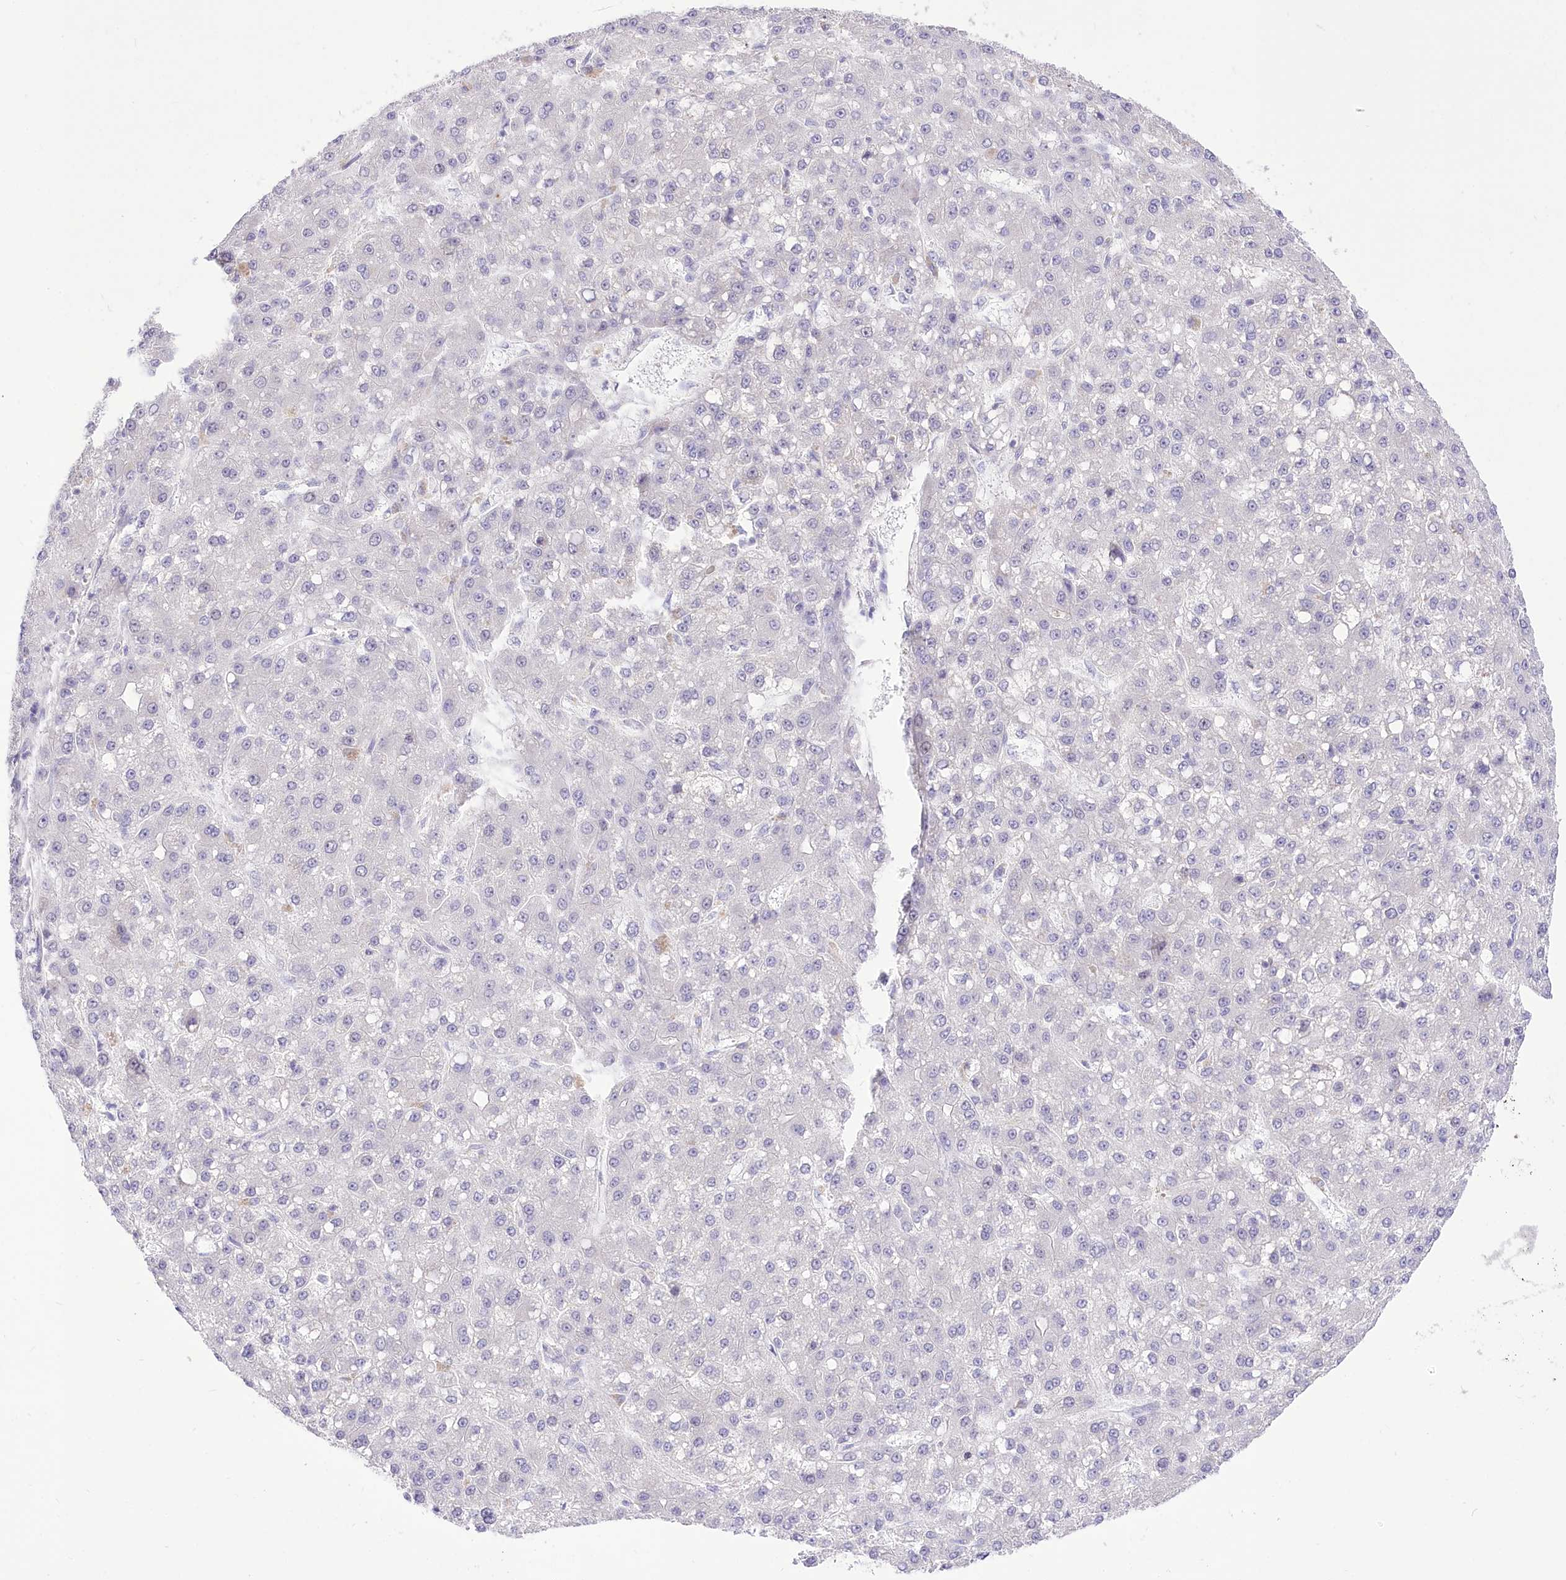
{"staining": {"intensity": "negative", "quantity": "none", "location": "none"}, "tissue": "liver cancer", "cell_type": "Tumor cells", "image_type": "cancer", "snomed": [{"axis": "morphology", "description": "Carcinoma, Hepatocellular, NOS"}, {"axis": "topography", "description": "Liver"}], "caption": "Immunohistochemistry (IHC) micrograph of neoplastic tissue: human liver cancer (hepatocellular carcinoma) stained with DAB (3,3'-diaminobenzidine) reveals no significant protein staining in tumor cells. Nuclei are stained in blue.", "gene": "HELT", "patient": {"sex": "male", "age": 67}}